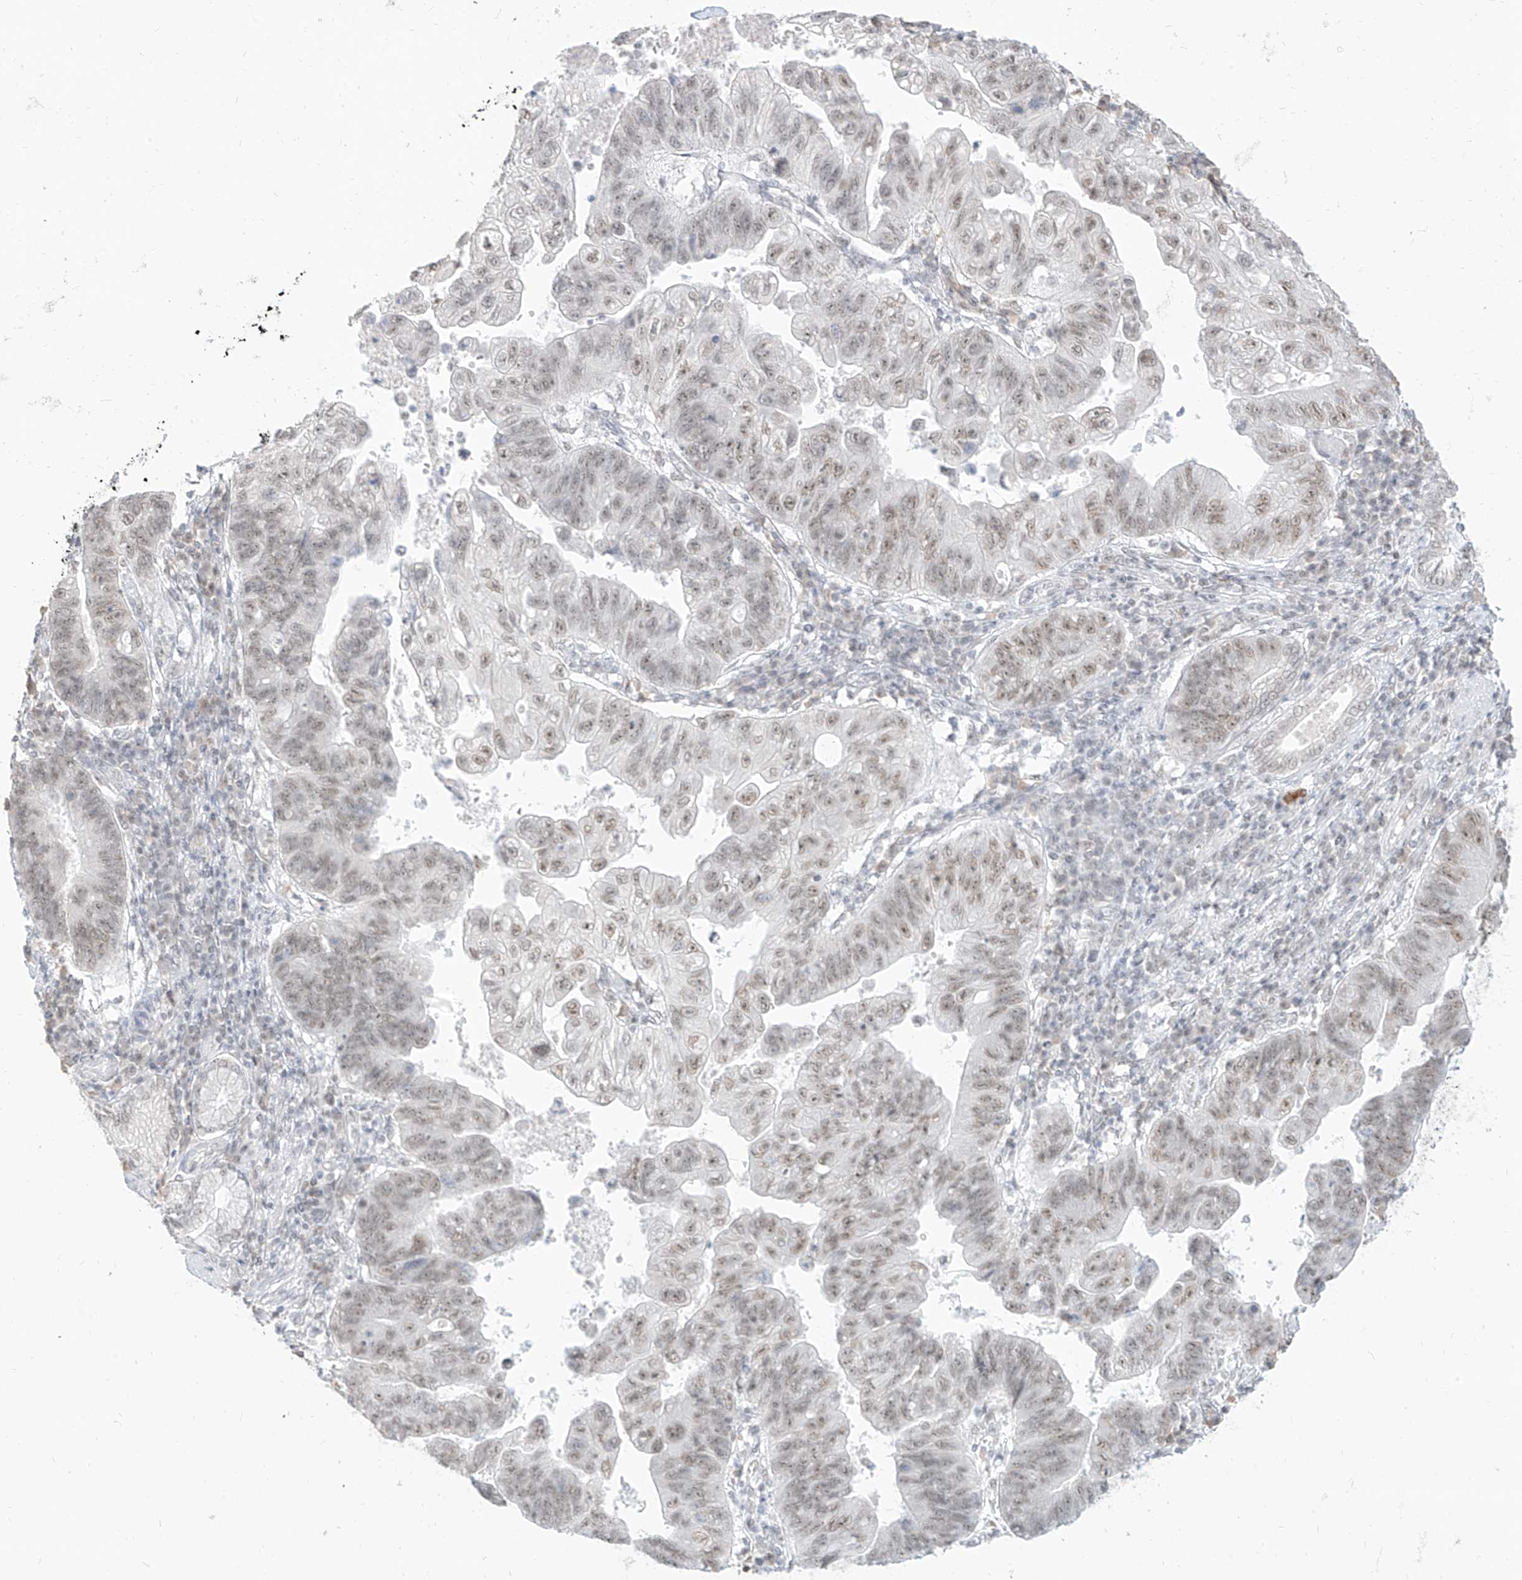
{"staining": {"intensity": "weak", "quantity": "25%-75%", "location": "nuclear"}, "tissue": "stomach cancer", "cell_type": "Tumor cells", "image_type": "cancer", "snomed": [{"axis": "morphology", "description": "Adenocarcinoma, NOS"}, {"axis": "topography", "description": "Stomach"}], "caption": "Weak nuclear staining is seen in about 25%-75% of tumor cells in adenocarcinoma (stomach).", "gene": "SUPT5H", "patient": {"sex": "male", "age": 59}}